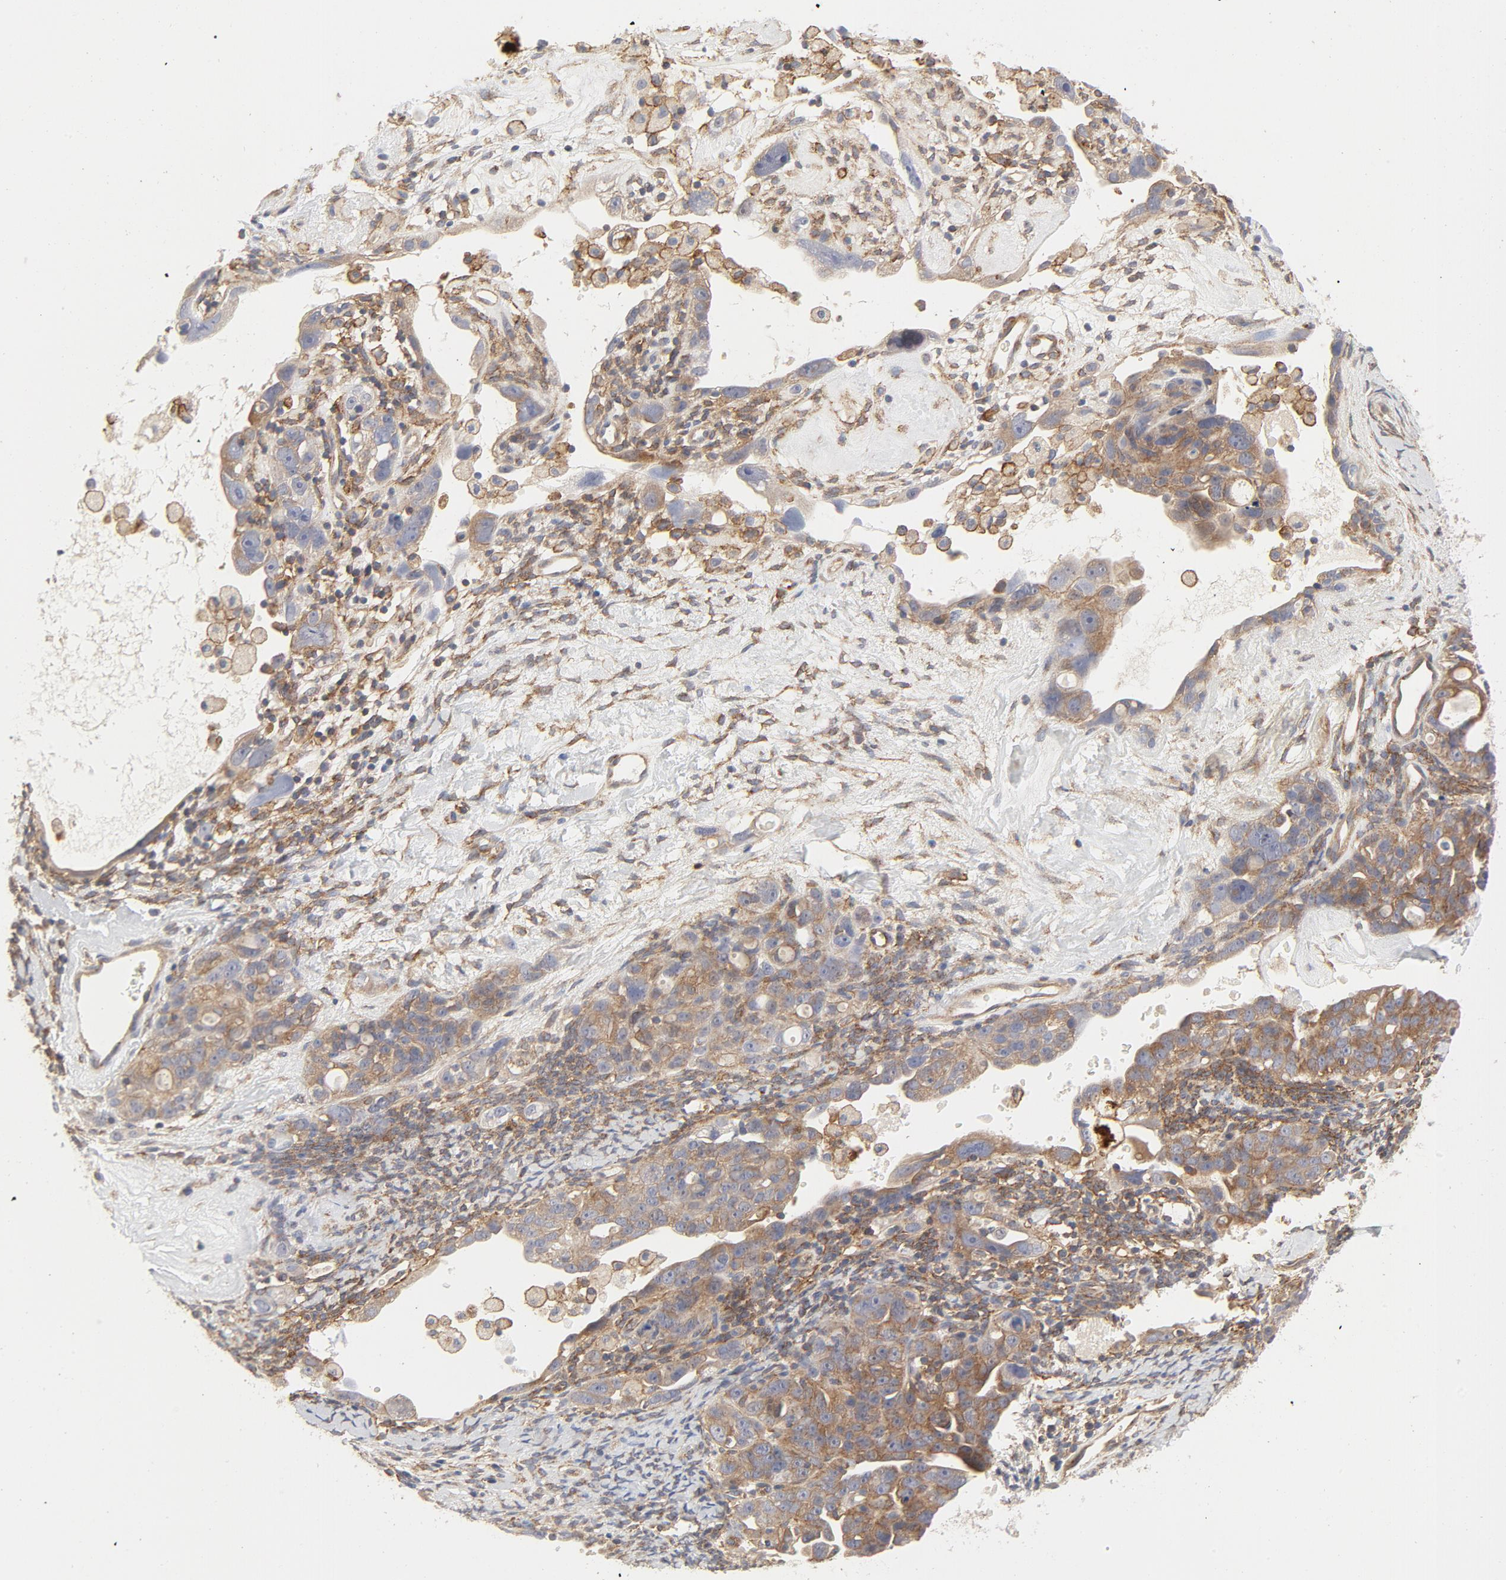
{"staining": {"intensity": "moderate", "quantity": ">75%", "location": "cytoplasmic/membranous"}, "tissue": "ovarian cancer", "cell_type": "Tumor cells", "image_type": "cancer", "snomed": [{"axis": "morphology", "description": "Cystadenocarcinoma, serous, NOS"}, {"axis": "topography", "description": "Ovary"}], "caption": "This is an image of immunohistochemistry (IHC) staining of ovarian serous cystadenocarcinoma, which shows moderate expression in the cytoplasmic/membranous of tumor cells.", "gene": "AP2A1", "patient": {"sex": "female", "age": 66}}